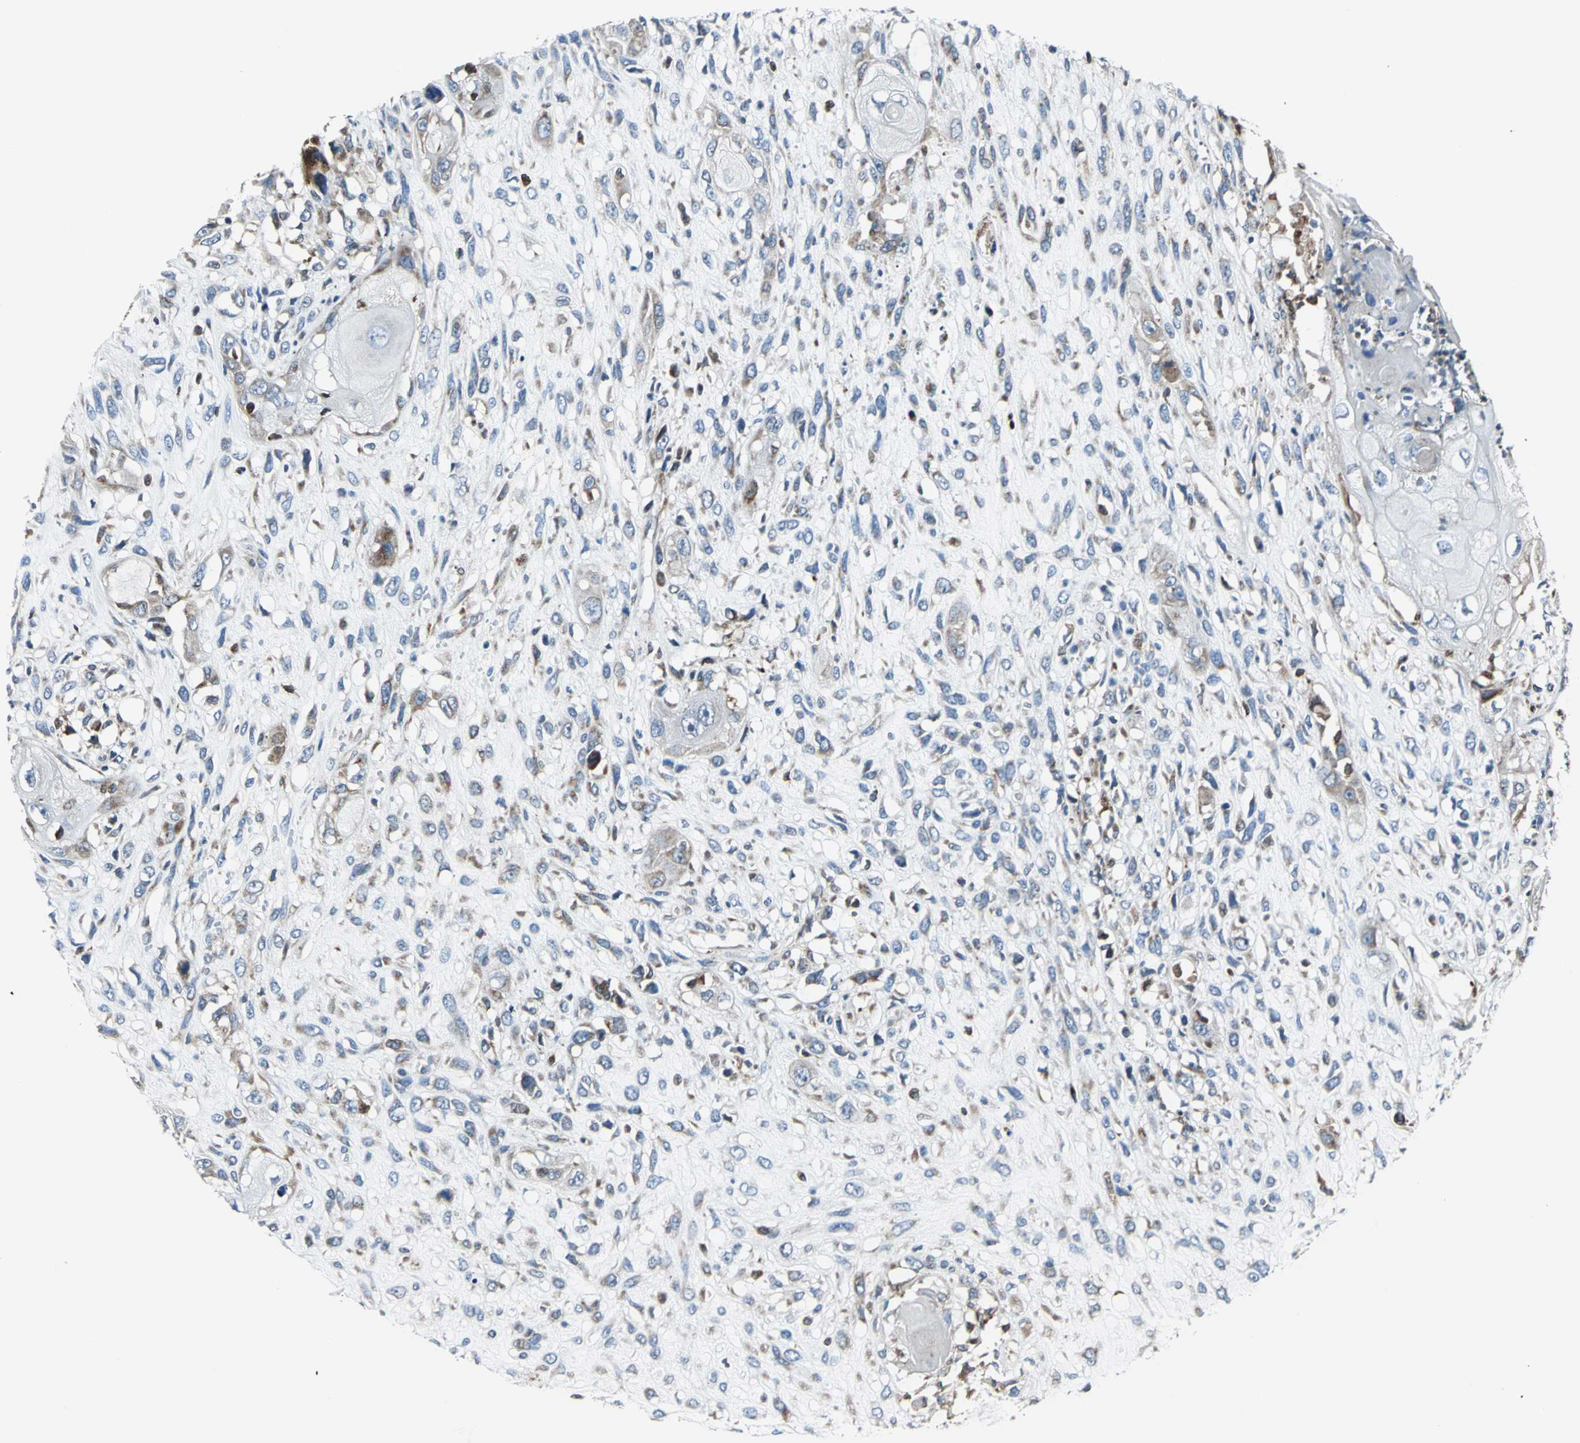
{"staining": {"intensity": "weak", "quantity": "25%-75%", "location": "cytoplasmic/membranous"}, "tissue": "head and neck cancer", "cell_type": "Tumor cells", "image_type": "cancer", "snomed": [{"axis": "morphology", "description": "Necrosis, NOS"}, {"axis": "morphology", "description": "Neoplasm, malignant, NOS"}, {"axis": "topography", "description": "Salivary gland"}, {"axis": "topography", "description": "Head-Neck"}], "caption": "Immunohistochemistry of head and neck neoplasm (malignant) demonstrates low levels of weak cytoplasmic/membranous positivity in about 25%-75% of tumor cells.", "gene": "HTATIP2", "patient": {"sex": "male", "age": 43}}